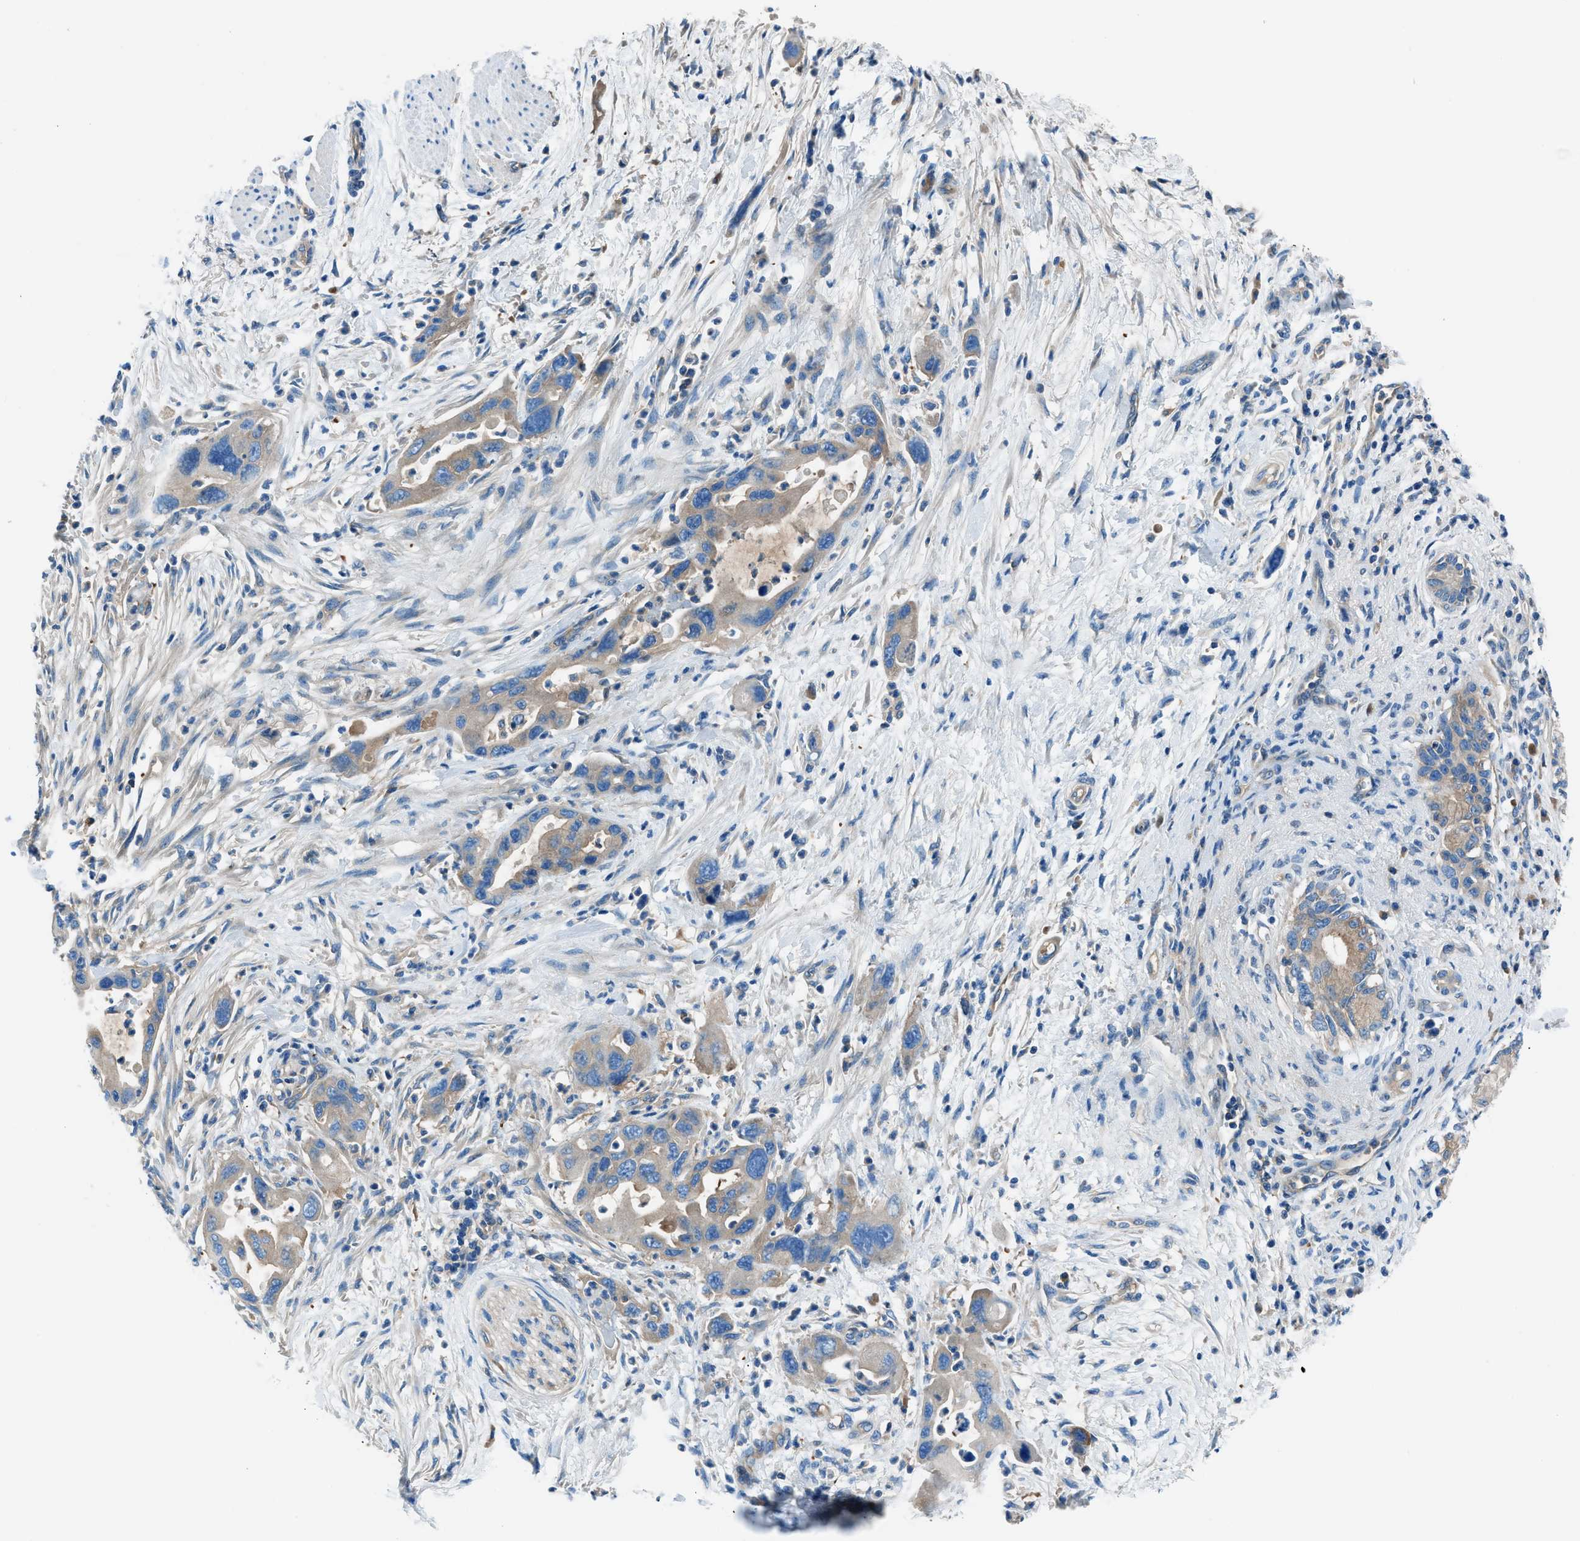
{"staining": {"intensity": "moderate", "quantity": "<25%", "location": "cytoplasmic/membranous"}, "tissue": "pancreatic cancer", "cell_type": "Tumor cells", "image_type": "cancer", "snomed": [{"axis": "morphology", "description": "Normal tissue, NOS"}, {"axis": "morphology", "description": "Adenocarcinoma, NOS"}, {"axis": "topography", "description": "Pancreas"}], "caption": "The histopathology image demonstrates a brown stain indicating the presence of a protein in the cytoplasmic/membranous of tumor cells in pancreatic cancer.", "gene": "SARS1", "patient": {"sex": "female", "age": 71}}